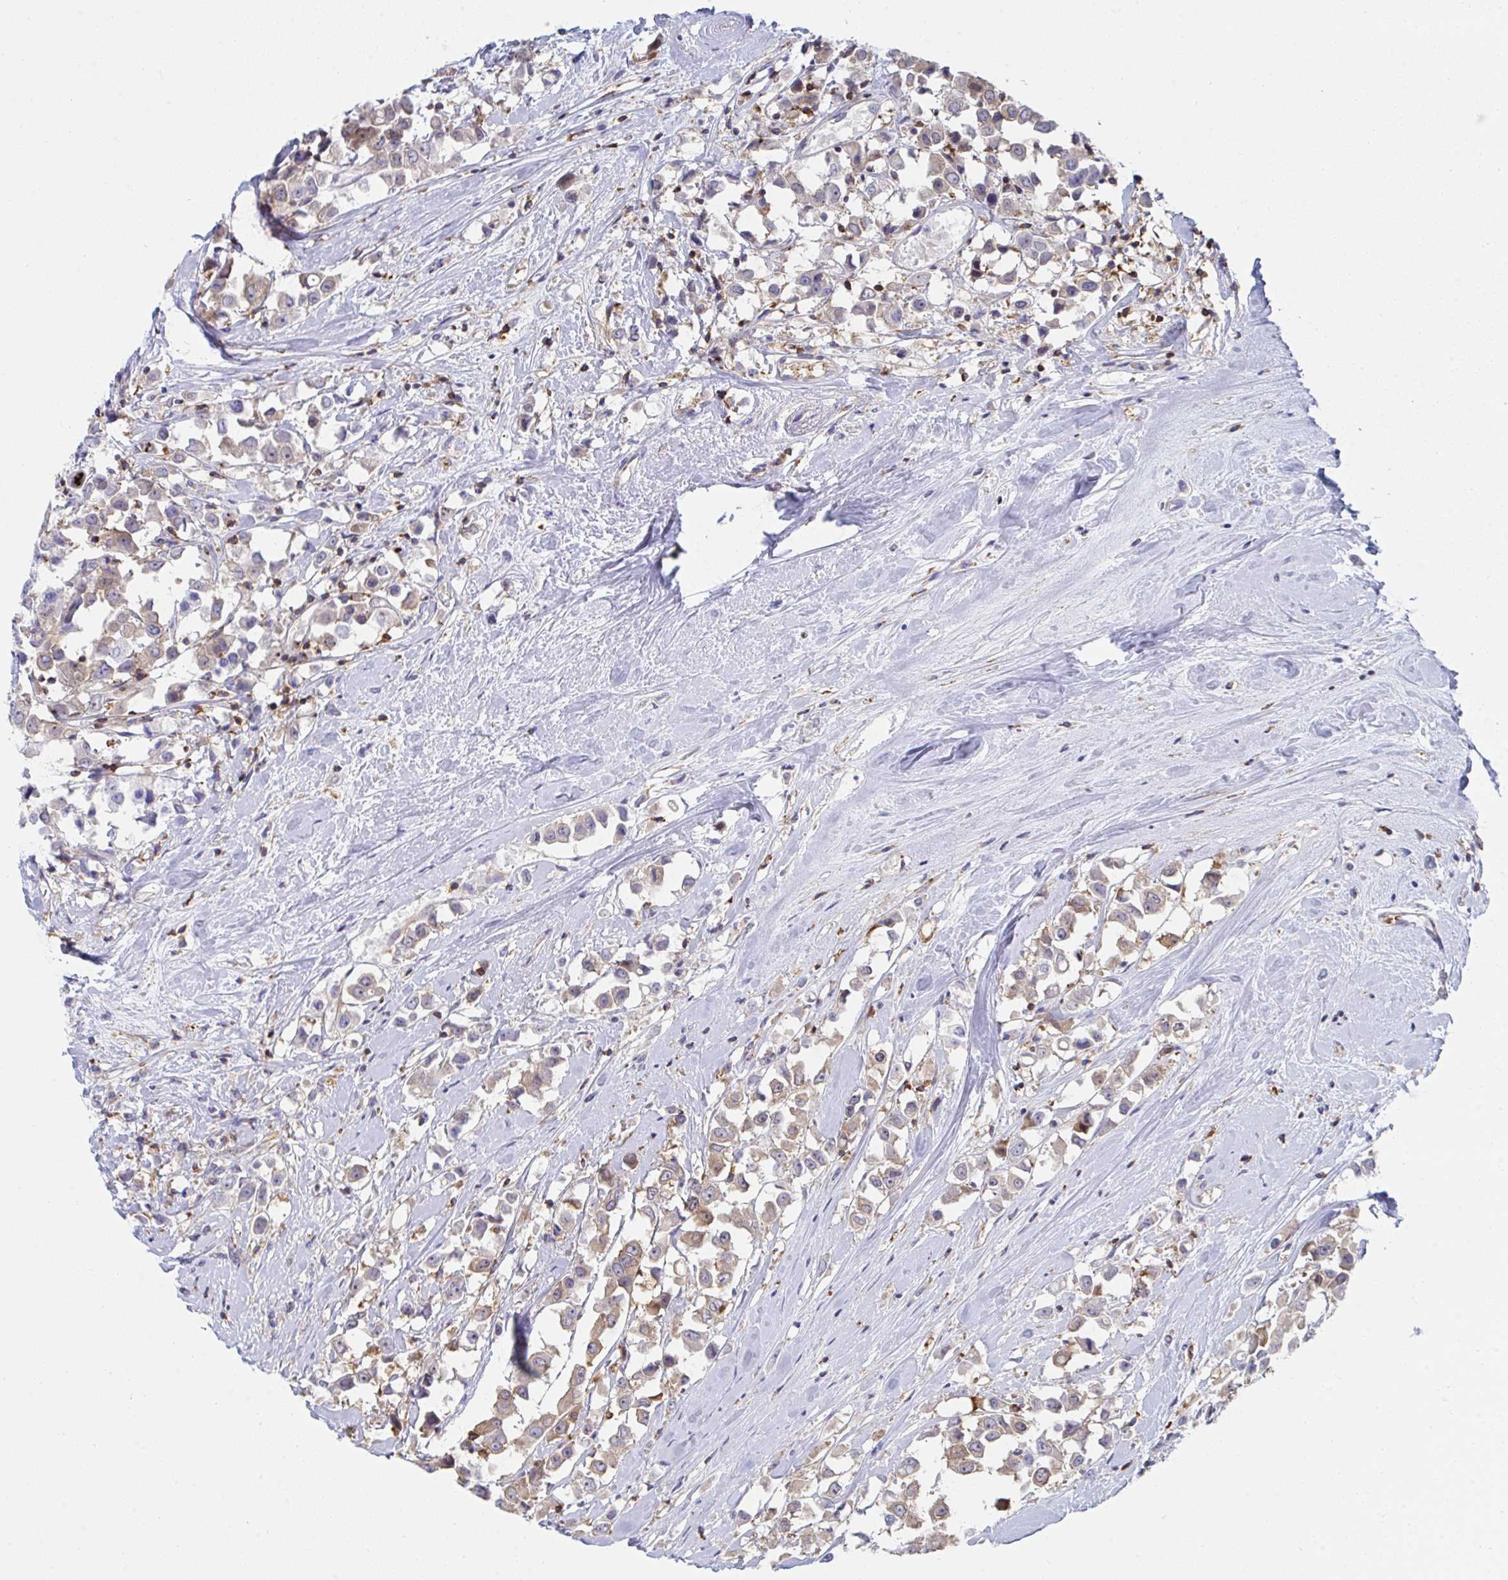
{"staining": {"intensity": "moderate", "quantity": "<25%", "location": "cytoplasmic/membranous"}, "tissue": "breast cancer", "cell_type": "Tumor cells", "image_type": "cancer", "snomed": [{"axis": "morphology", "description": "Duct carcinoma"}, {"axis": "topography", "description": "Breast"}], "caption": "Breast cancer was stained to show a protein in brown. There is low levels of moderate cytoplasmic/membranous positivity in about <25% of tumor cells.", "gene": "WNK1", "patient": {"sex": "female", "age": 61}}